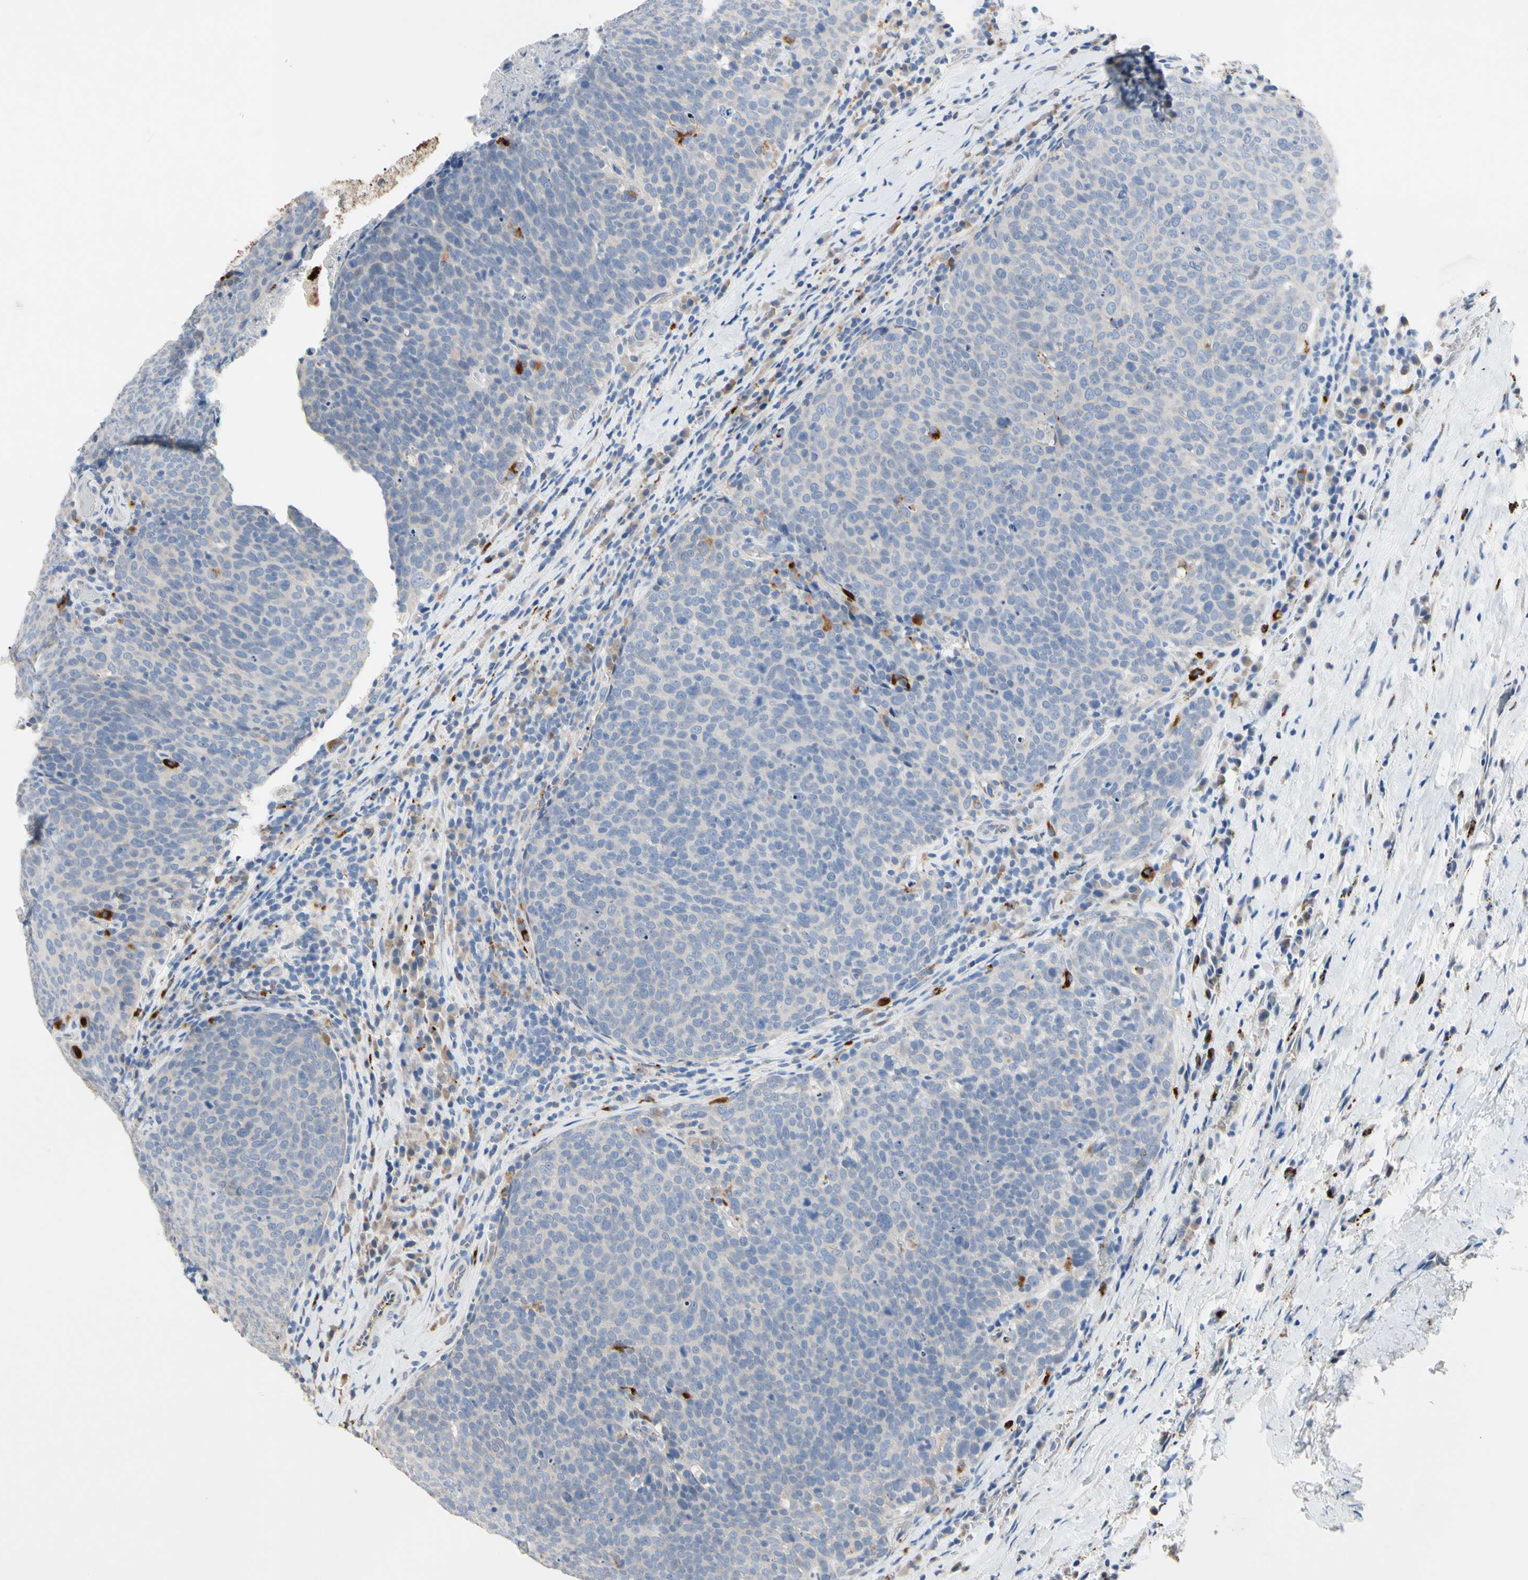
{"staining": {"intensity": "moderate", "quantity": "<25%", "location": "cytoplasmic/membranous"}, "tissue": "head and neck cancer", "cell_type": "Tumor cells", "image_type": "cancer", "snomed": [{"axis": "morphology", "description": "Squamous cell carcinoma, NOS"}, {"axis": "morphology", "description": "Squamous cell carcinoma, metastatic, NOS"}, {"axis": "topography", "description": "Lymph node"}, {"axis": "topography", "description": "Head-Neck"}], "caption": "High-power microscopy captured an IHC photomicrograph of head and neck cancer, revealing moderate cytoplasmic/membranous positivity in approximately <25% of tumor cells.", "gene": "RETSAT", "patient": {"sex": "male", "age": 62}}